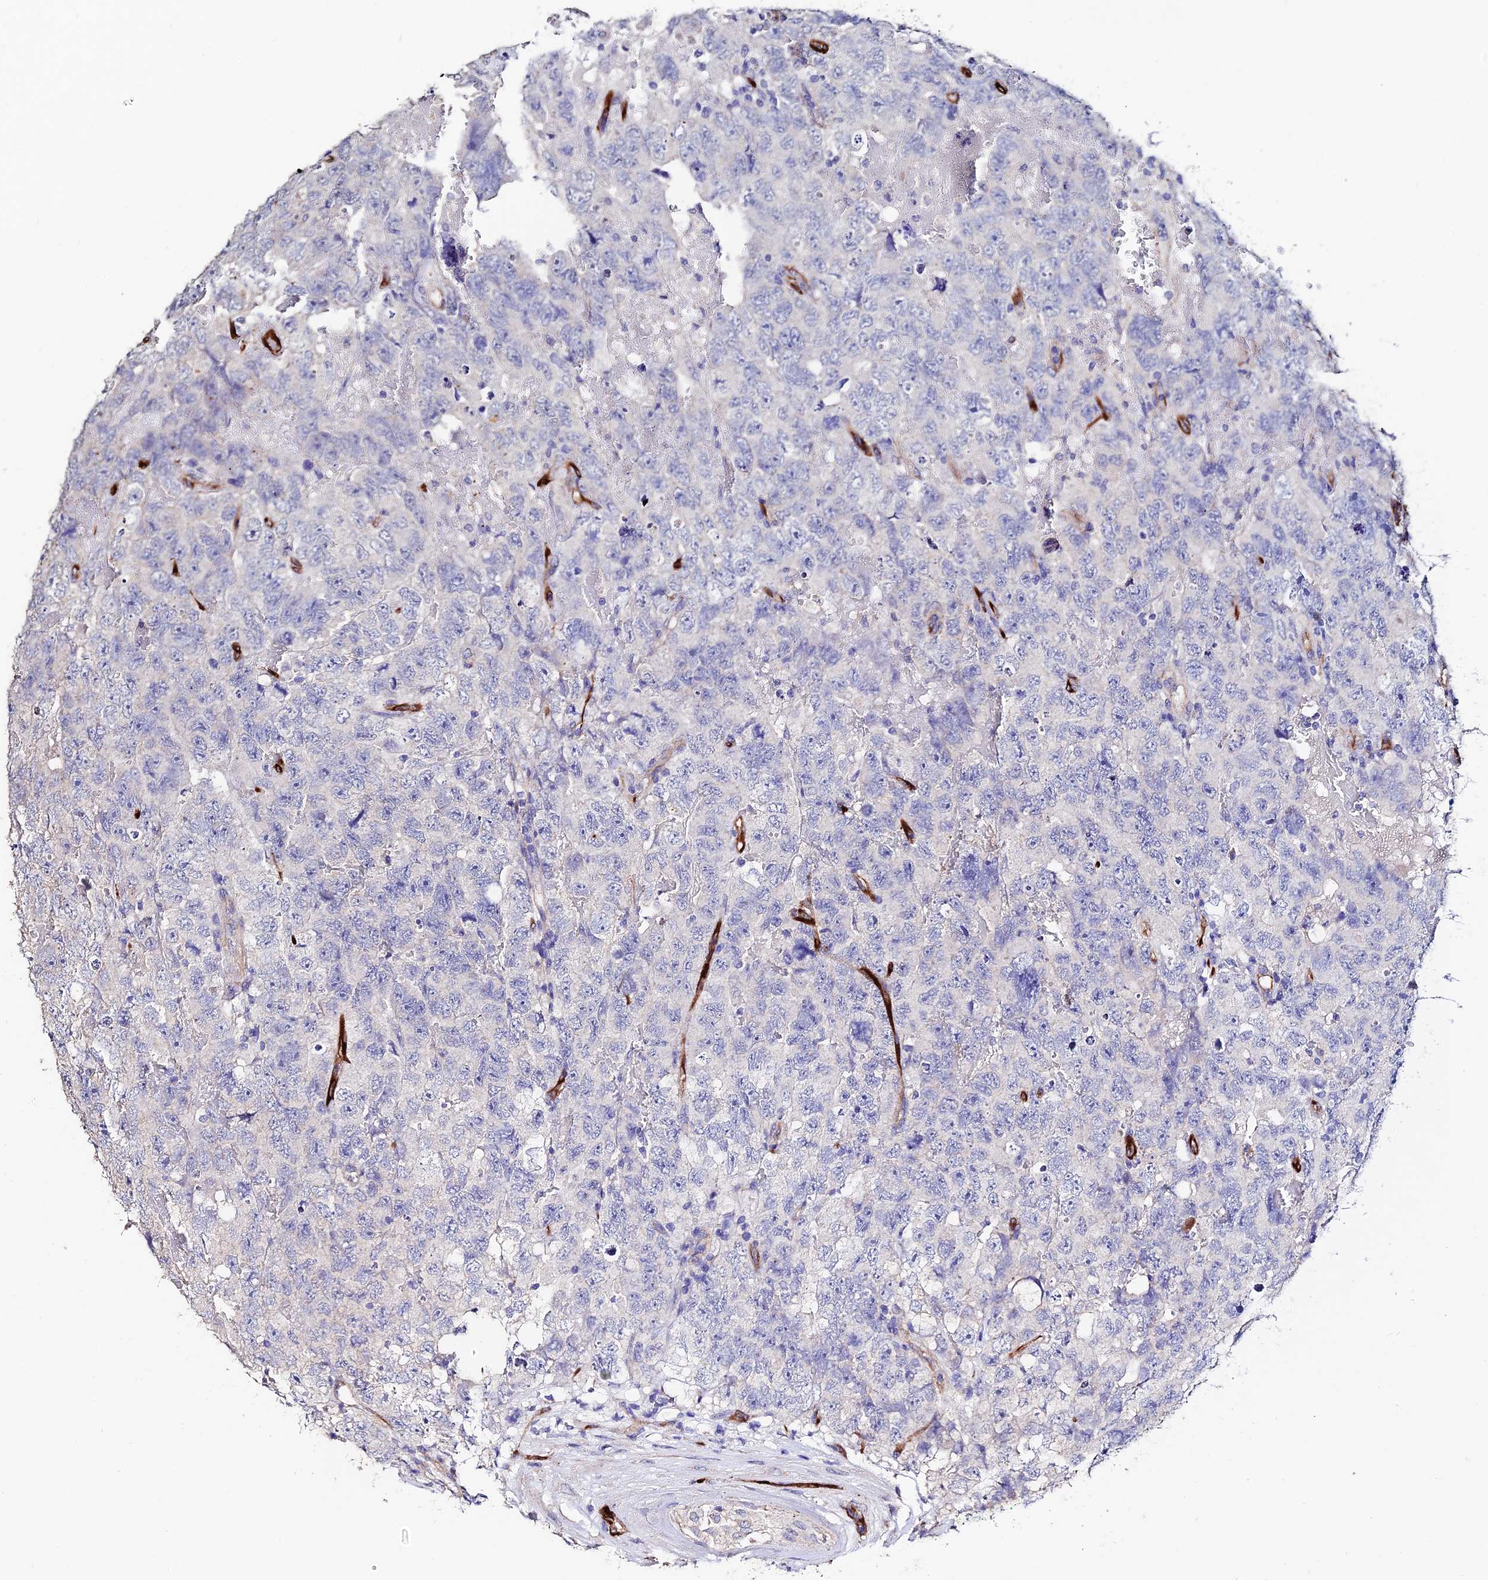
{"staining": {"intensity": "negative", "quantity": "none", "location": "none"}, "tissue": "testis cancer", "cell_type": "Tumor cells", "image_type": "cancer", "snomed": [{"axis": "morphology", "description": "Carcinoma, Embryonal, NOS"}, {"axis": "topography", "description": "Testis"}], "caption": "Tumor cells show no significant expression in testis cancer (embryonal carcinoma).", "gene": "ESM1", "patient": {"sex": "male", "age": 45}}